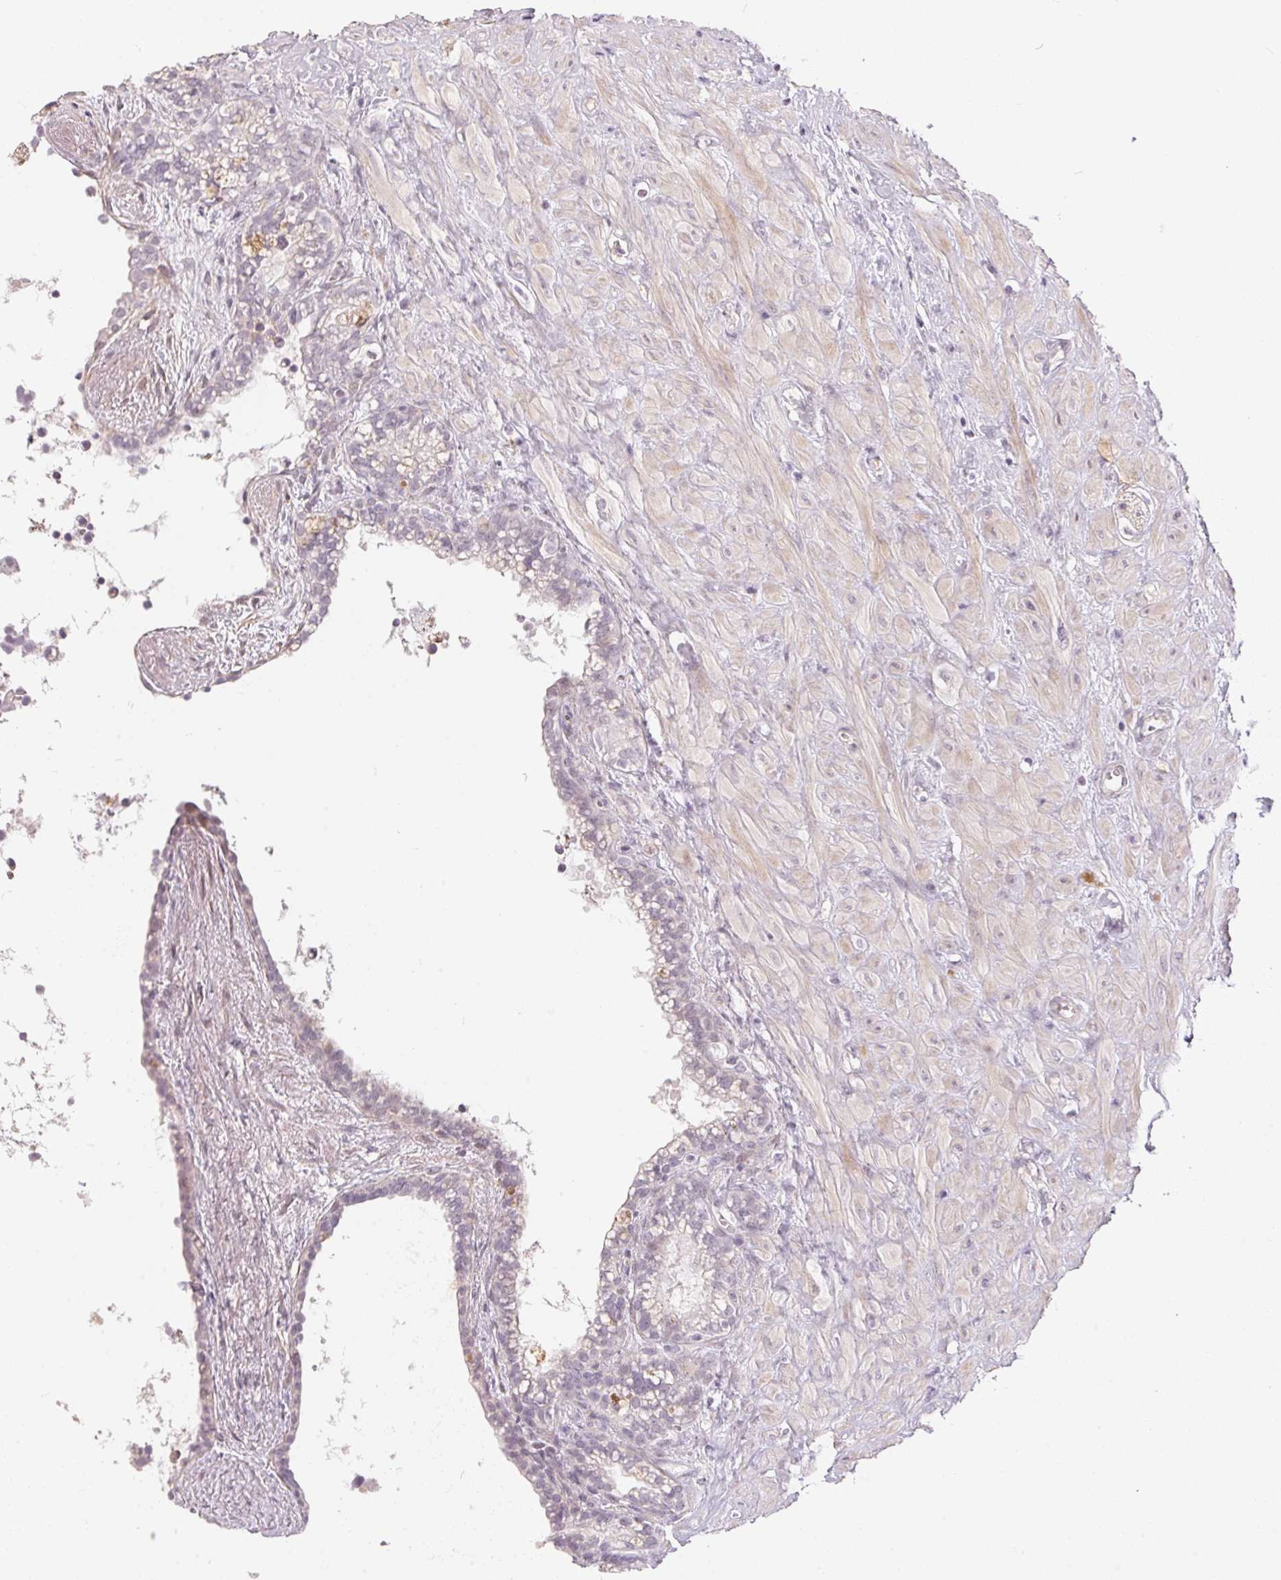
{"staining": {"intensity": "negative", "quantity": "none", "location": "none"}, "tissue": "seminal vesicle", "cell_type": "Glandular cells", "image_type": "normal", "snomed": [{"axis": "morphology", "description": "Normal tissue, NOS"}, {"axis": "topography", "description": "Seminal veicle"}], "caption": "Photomicrograph shows no significant protein staining in glandular cells of unremarkable seminal vesicle. (DAB (3,3'-diaminobenzidine) immunohistochemistry visualized using brightfield microscopy, high magnification).", "gene": "GDAP1L1", "patient": {"sex": "male", "age": 76}}